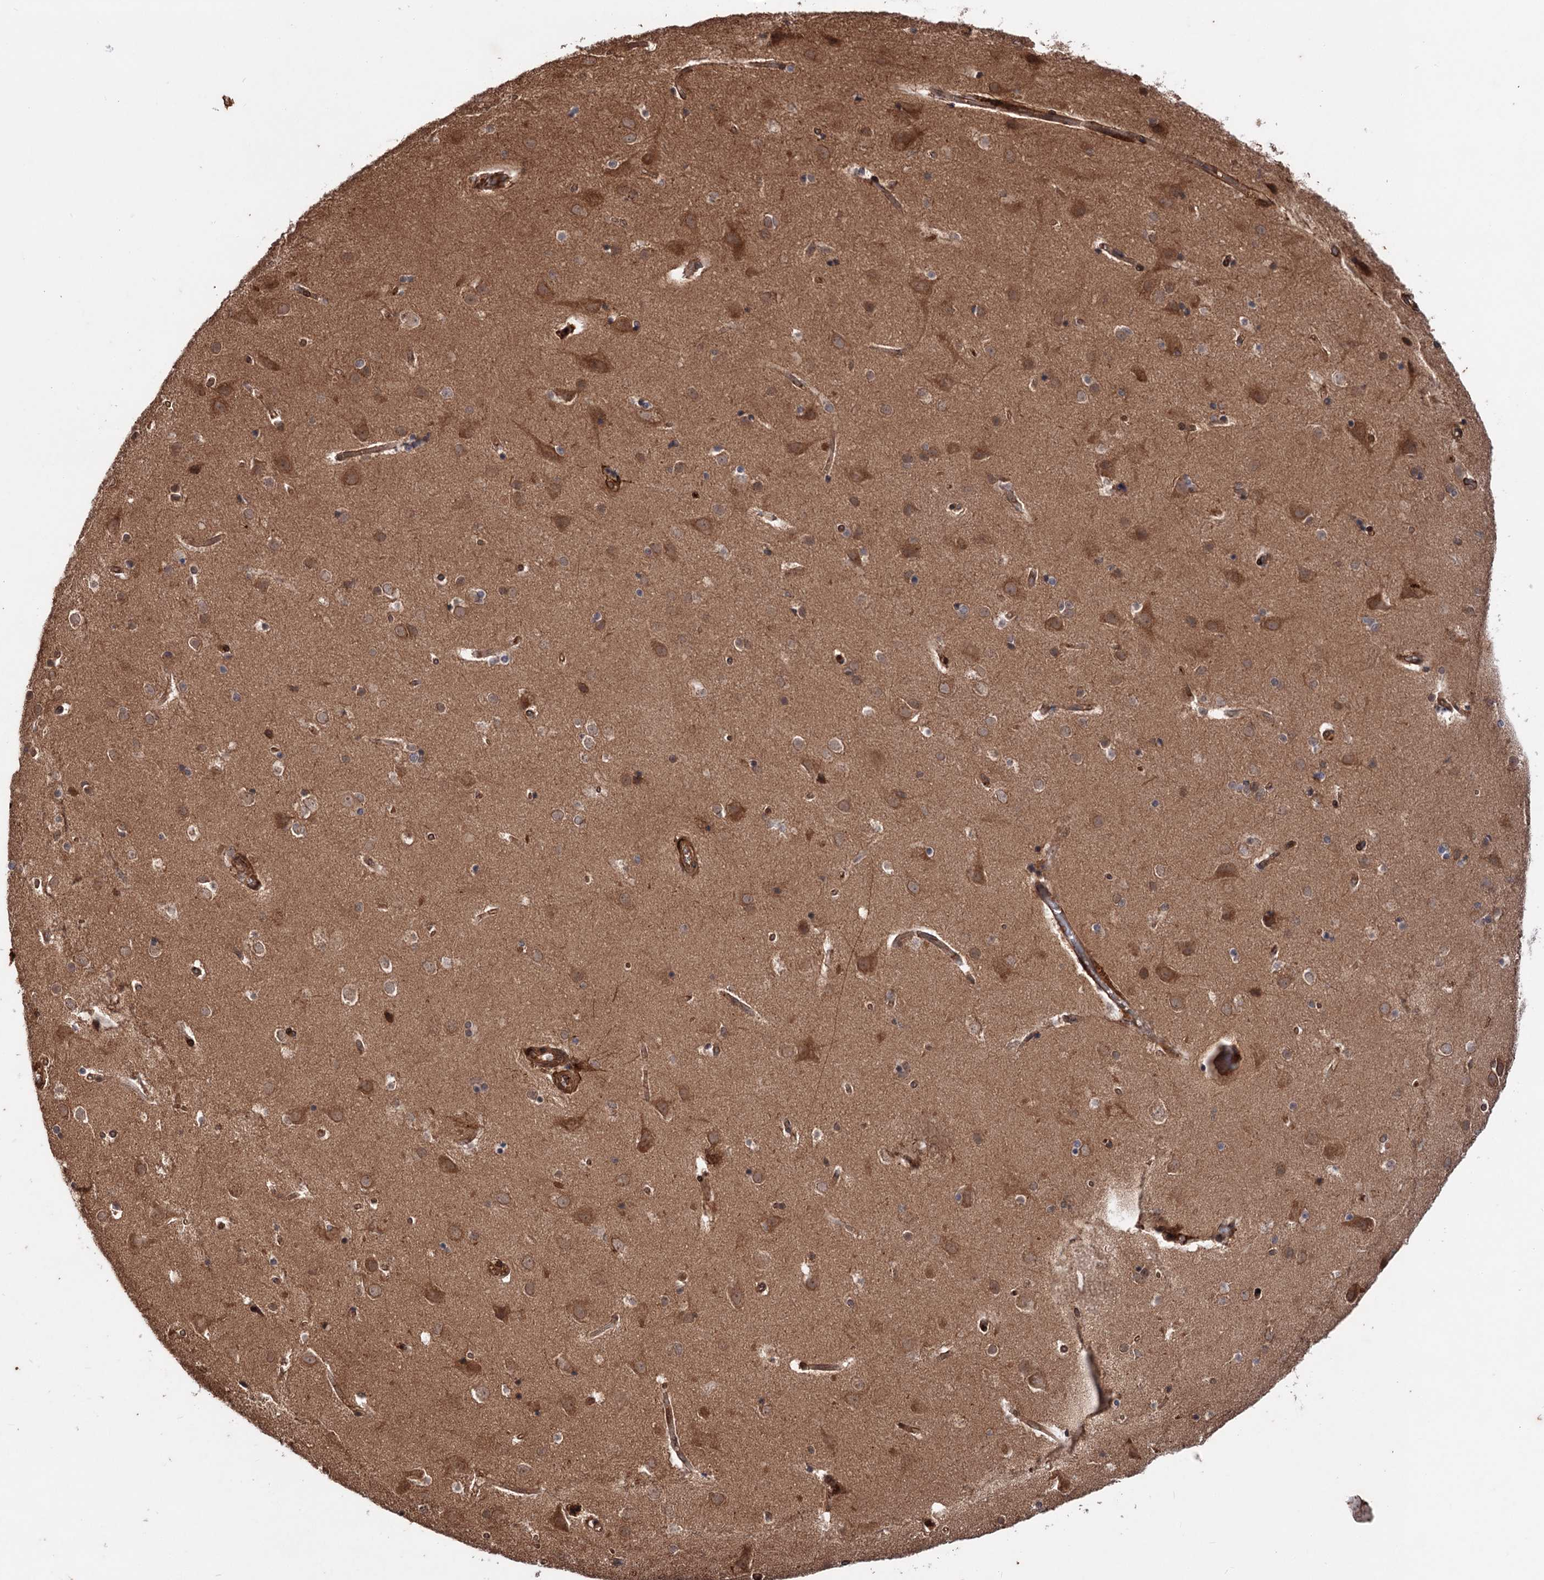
{"staining": {"intensity": "strong", "quantity": ">75%", "location": "cytoplasmic/membranous,nuclear"}, "tissue": "cerebral cortex", "cell_type": "Endothelial cells", "image_type": "normal", "snomed": [{"axis": "morphology", "description": "Normal tissue, NOS"}, {"axis": "topography", "description": "Cerebral cortex"}], "caption": "Immunohistochemical staining of benign cerebral cortex displays high levels of strong cytoplasmic/membranous,nuclear staining in approximately >75% of endothelial cells.", "gene": "ADK", "patient": {"sex": "male", "age": 54}}